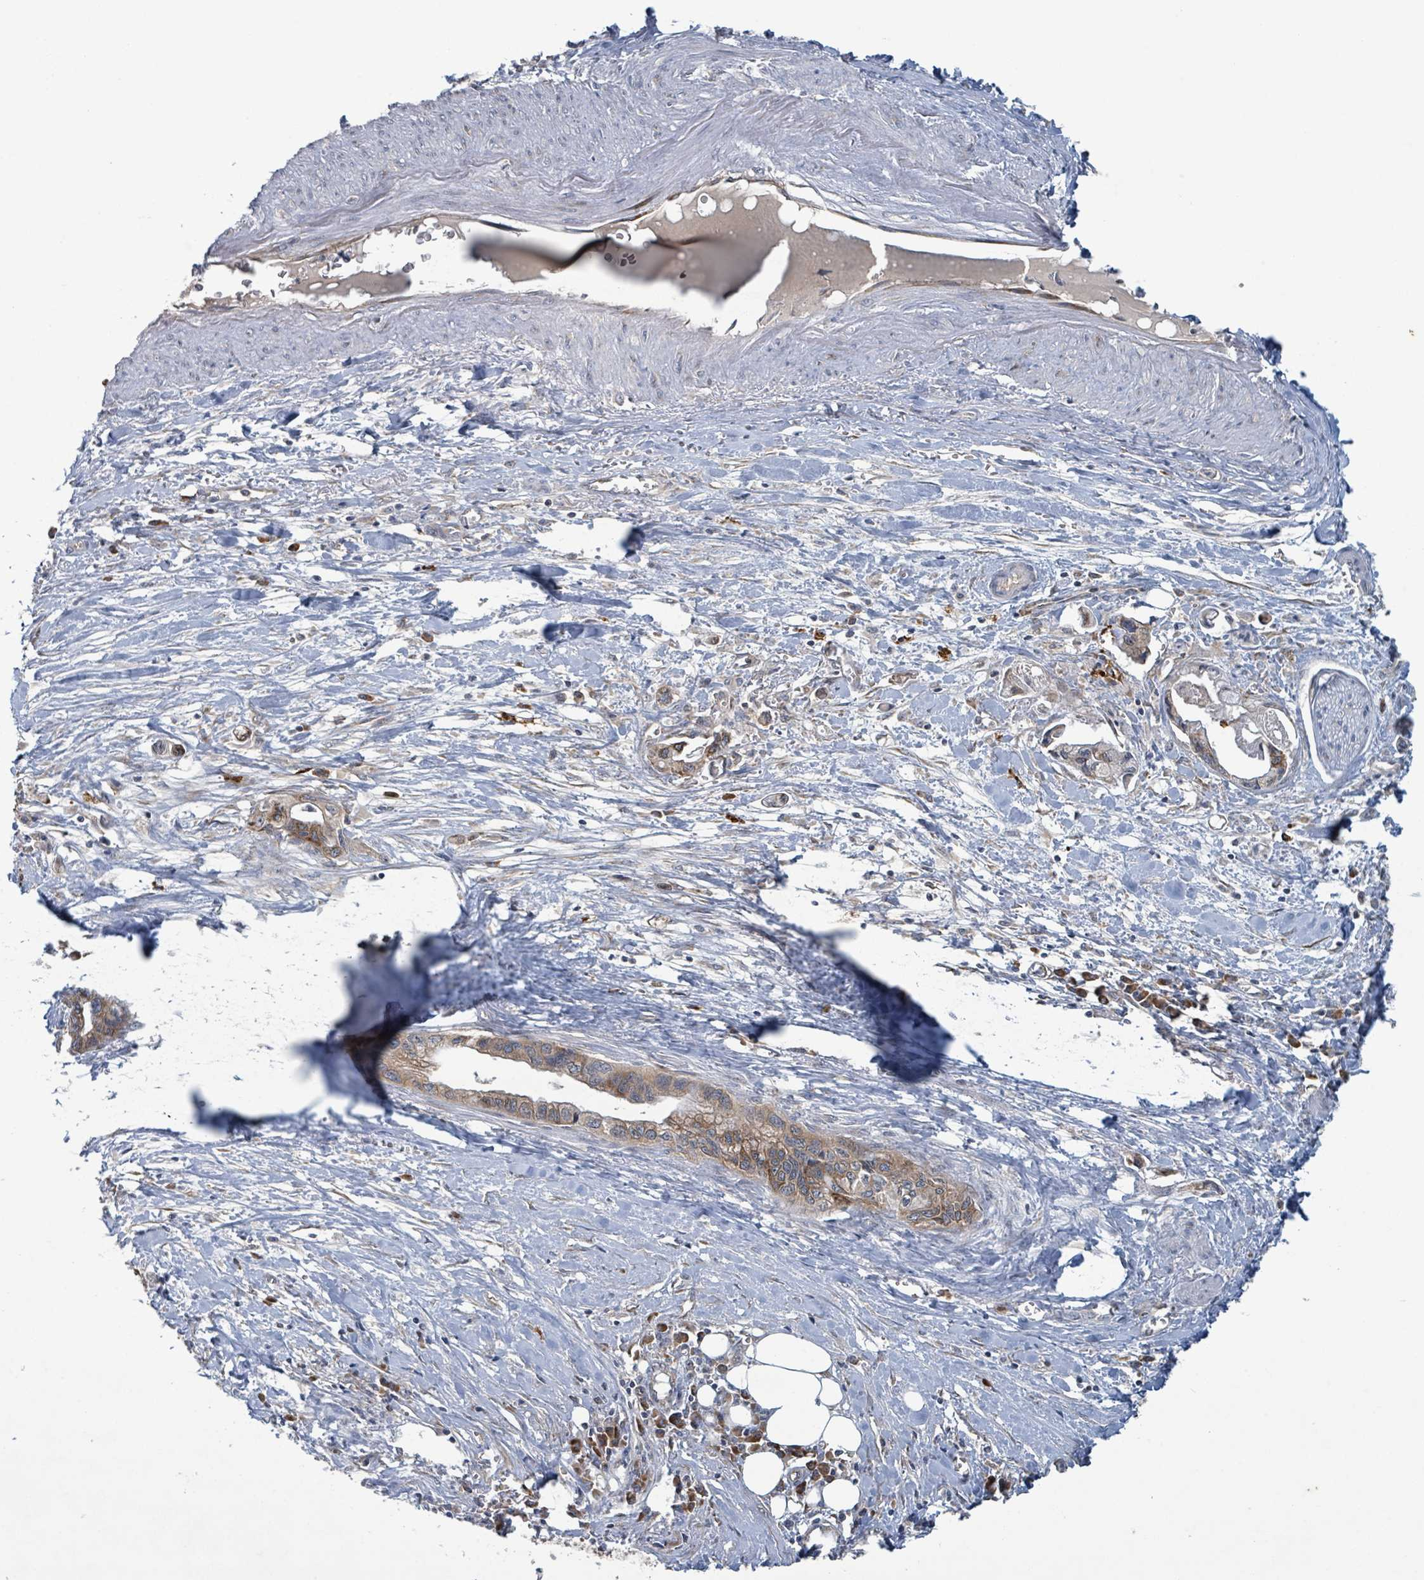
{"staining": {"intensity": "moderate", "quantity": "25%-75%", "location": "cytoplasmic/membranous"}, "tissue": "pancreatic cancer", "cell_type": "Tumor cells", "image_type": "cancer", "snomed": [{"axis": "morphology", "description": "Adenocarcinoma, NOS"}, {"axis": "topography", "description": "Pancreas"}], "caption": "Immunohistochemical staining of adenocarcinoma (pancreatic) displays moderate cytoplasmic/membranous protein staining in about 25%-75% of tumor cells. (Brightfield microscopy of DAB IHC at high magnification).", "gene": "OR51E1", "patient": {"sex": "male", "age": 61}}